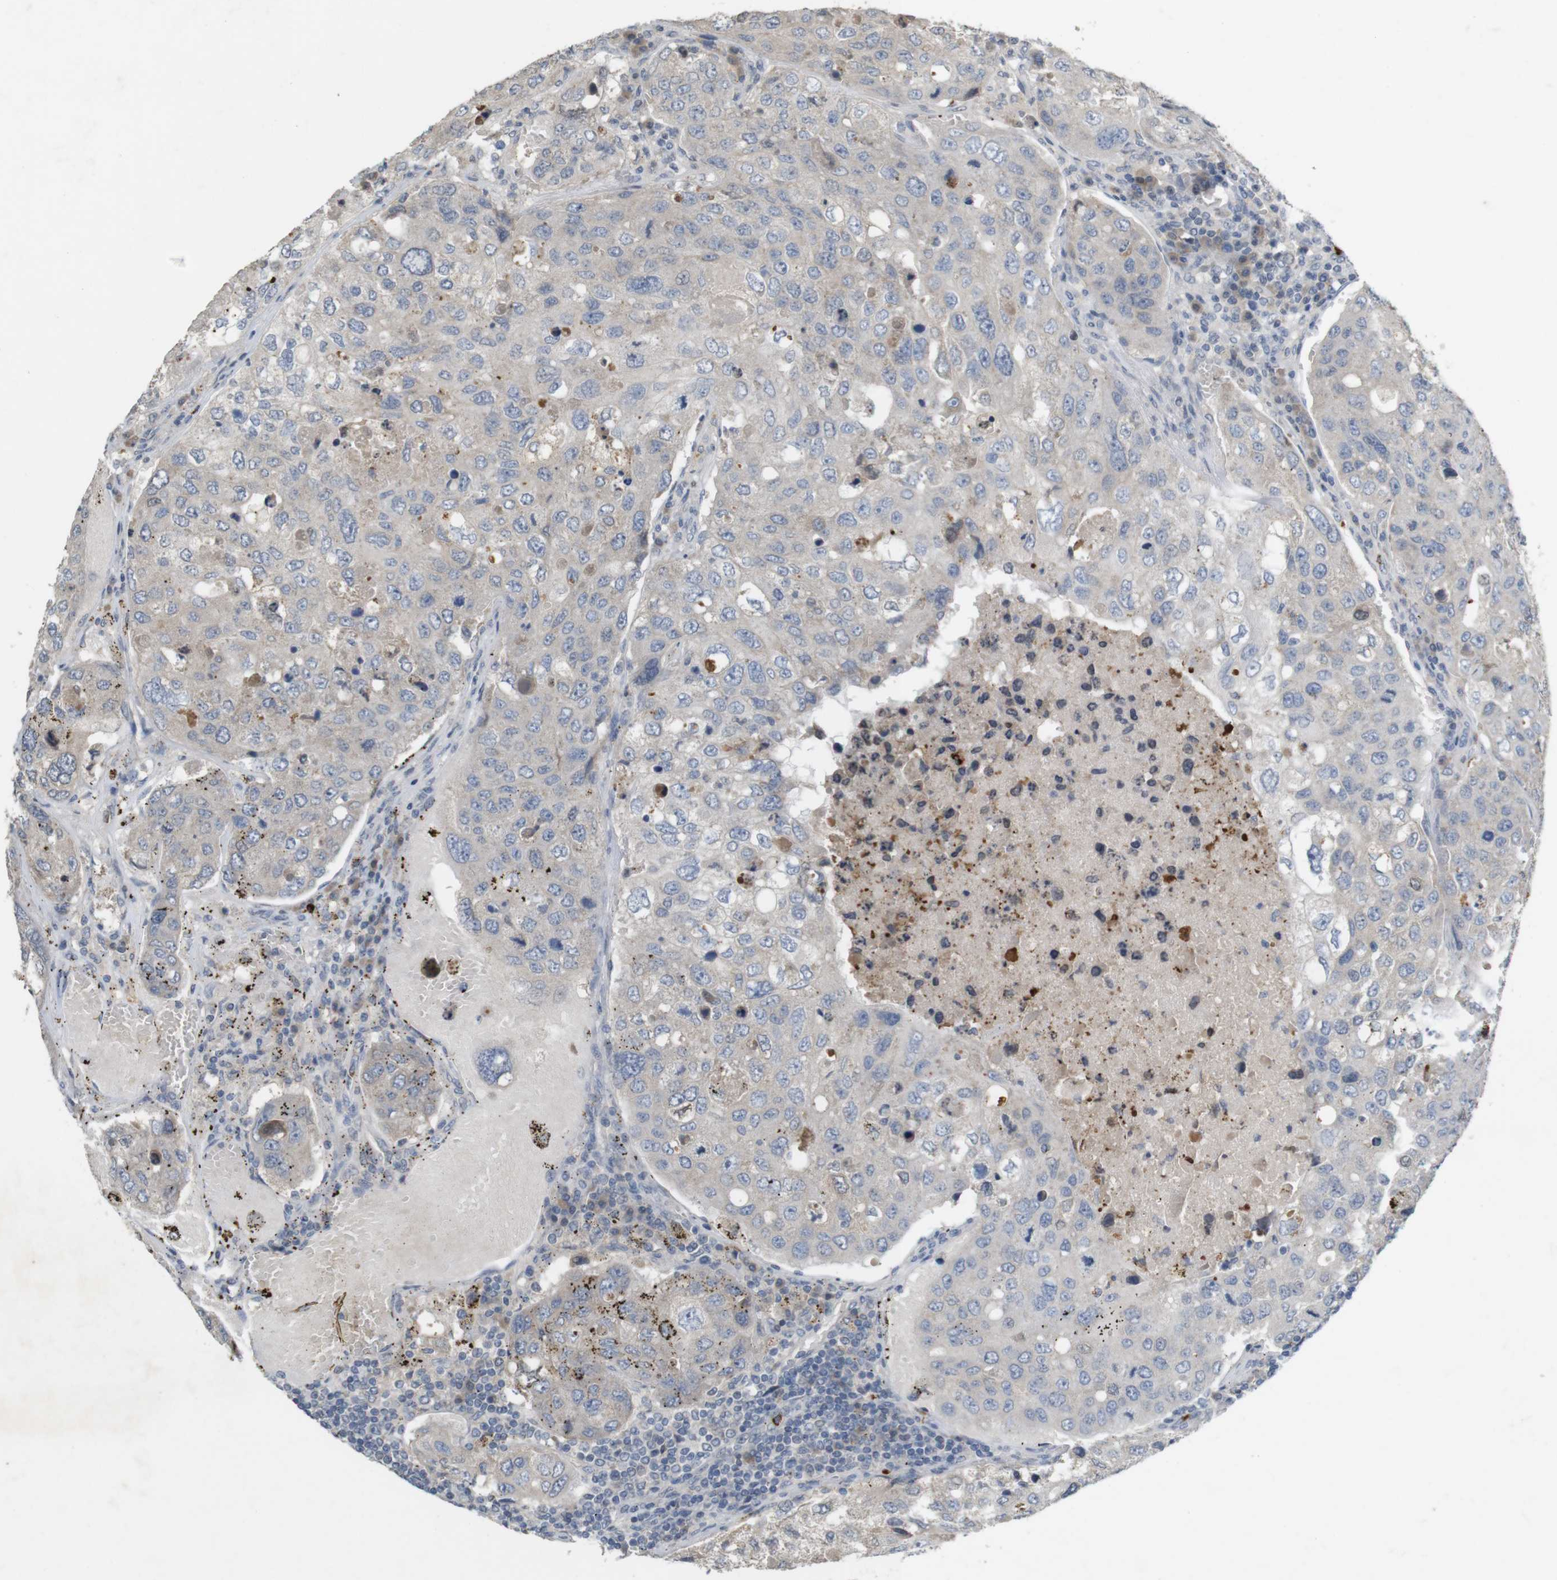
{"staining": {"intensity": "negative", "quantity": "none", "location": "none"}, "tissue": "urothelial cancer", "cell_type": "Tumor cells", "image_type": "cancer", "snomed": [{"axis": "morphology", "description": "Urothelial carcinoma, High grade"}, {"axis": "topography", "description": "Lymph node"}, {"axis": "topography", "description": "Urinary bladder"}], "caption": "Image shows no significant protein positivity in tumor cells of urothelial cancer. (Brightfield microscopy of DAB IHC at high magnification).", "gene": "TSPAN14", "patient": {"sex": "male", "age": 51}}